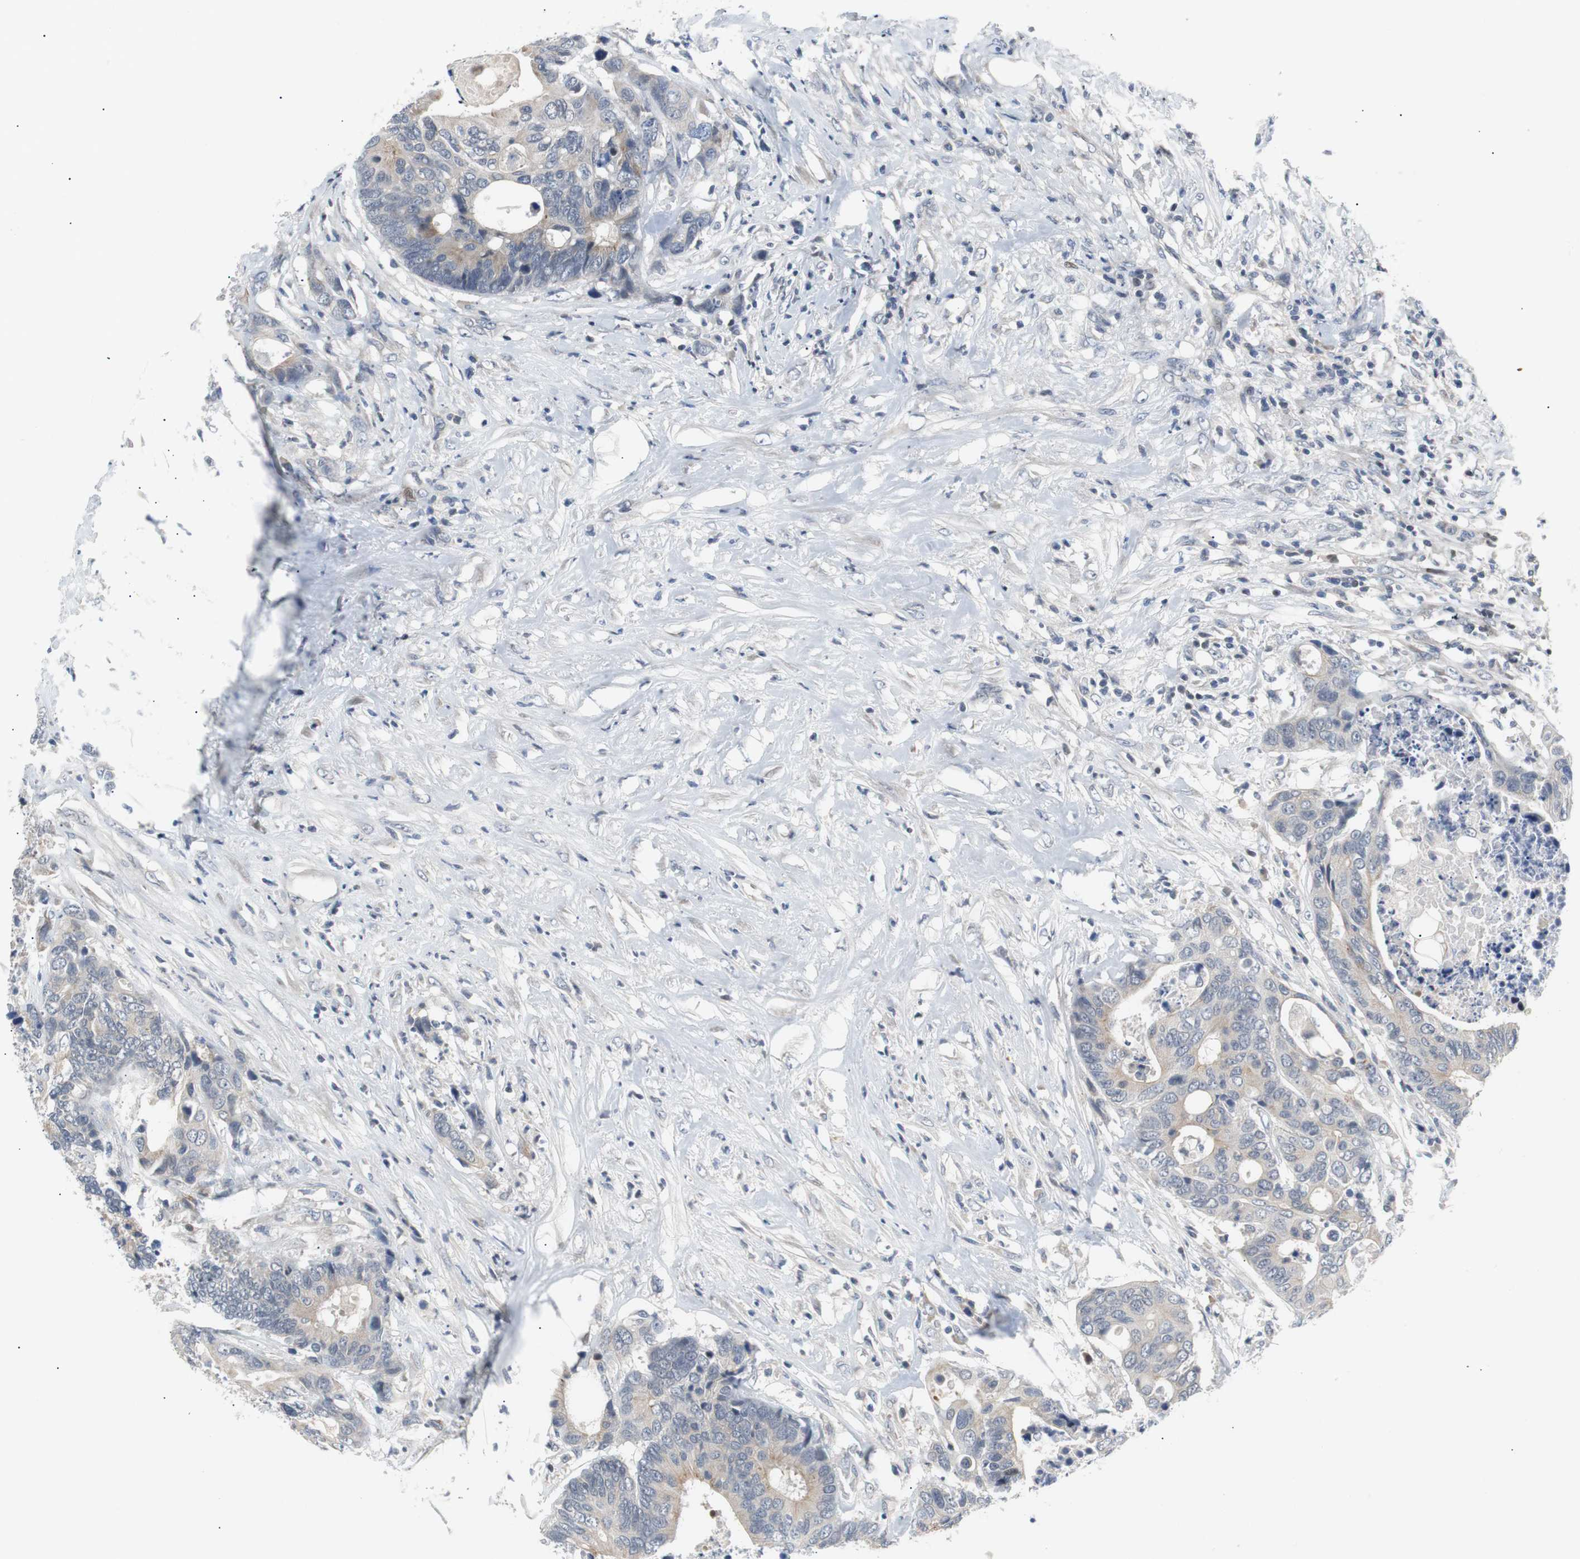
{"staining": {"intensity": "weak", "quantity": "<25%", "location": "cytoplasmic/membranous"}, "tissue": "colorectal cancer", "cell_type": "Tumor cells", "image_type": "cancer", "snomed": [{"axis": "morphology", "description": "Adenocarcinoma, NOS"}, {"axis": "topography", "description": "Rectum"}], "caption": "DAB (3,3'-diaminobenzidine) immunohistochemical staining of colorectal adenocarcinoma reveals no significant staining in tumor cells.", "gene": "MAP2K4", "patient": {"sex": "male", "age": 55}}